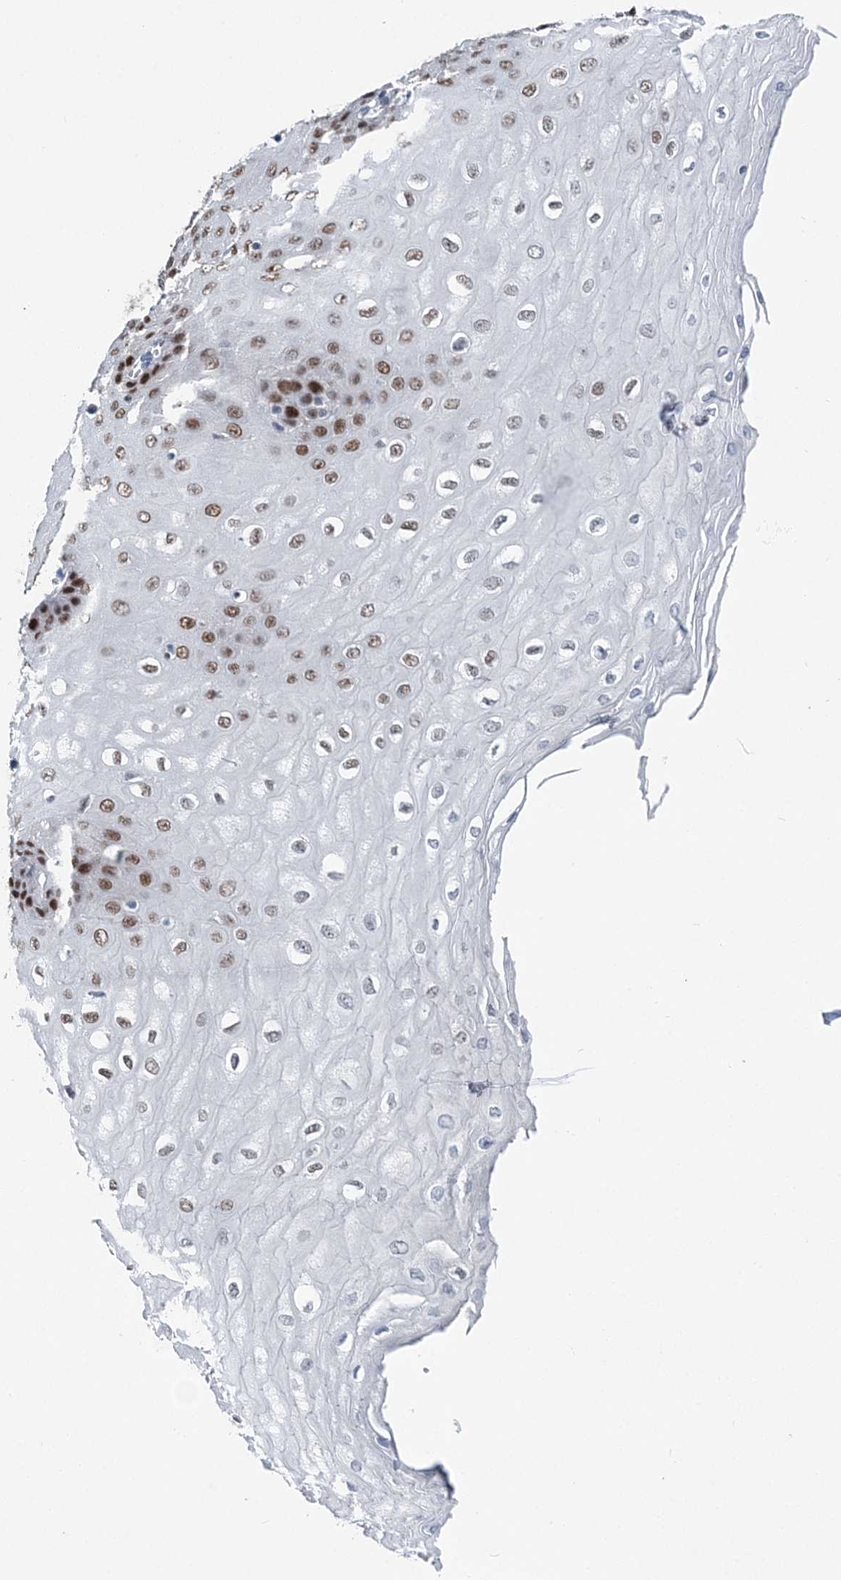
{"staining": {"intensity": "strong", "quantity": "25%-75%", "location": "nuclear"}, "tissue": "esophagus", "cell_type": "Squamous epithelial cells", "image_type": "normal", "snomed": [{"axis": "morphology", "description": "Normal tissue, NOS"}, {"axis": "topography", "description": "Esophagus"}], "caption": "Immunohistochemical staining of unremarkable human esophagus shows high levels of strong nuclear positivity in approximately 25%-75% of squamous epithelial cells.", "gene": "HAT1", "patient": {"sex": "male", "age": 60}}